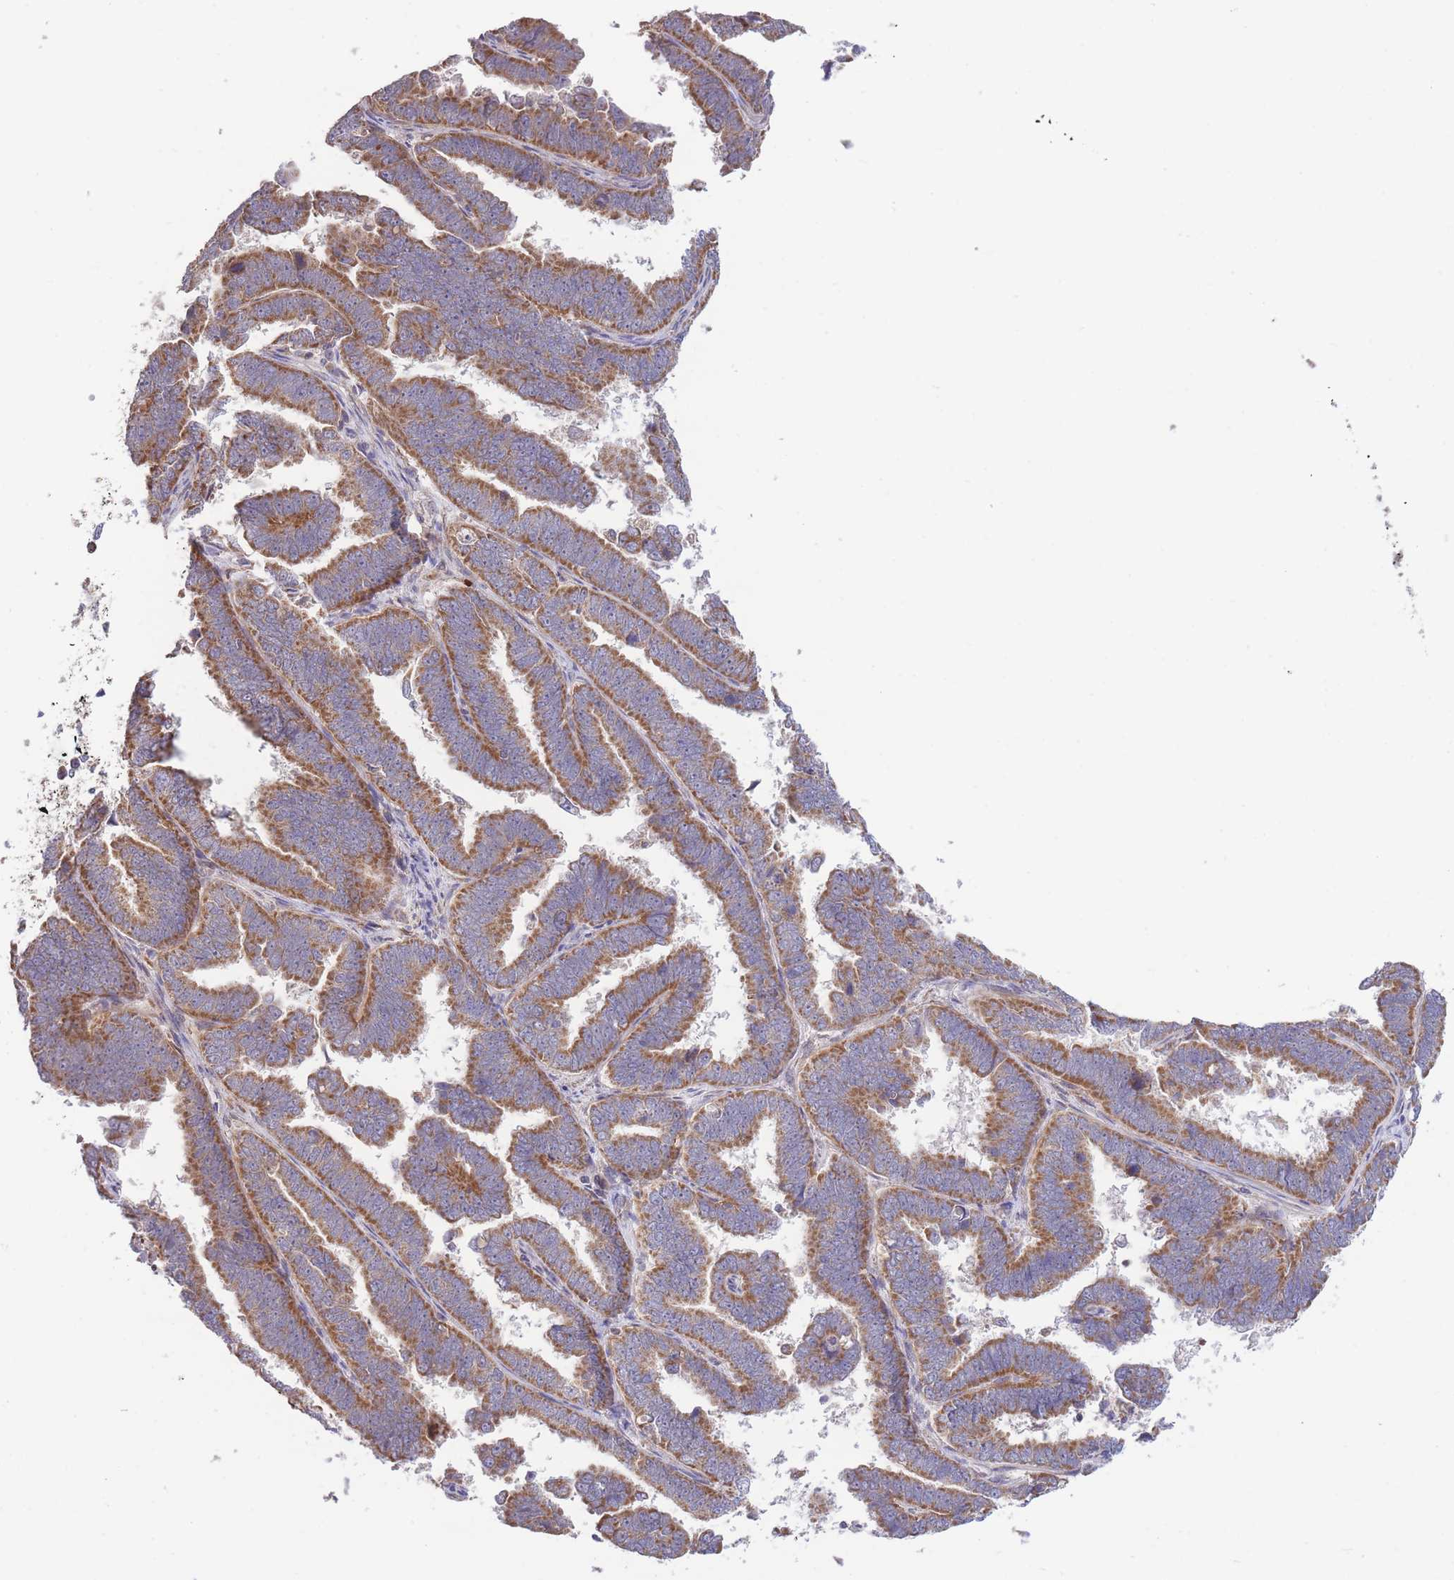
{"staining": {"intensity": "moderate", "quantity": ">75%", "location": "cytoplasmic/membranous"}, "tissue": "endometrial cancer", "cell_type": "Tumor cells", "image_type": "cancer", "snomed": [{"axis": "morphology", "description": "Adenocarcinoma, NOS"}, {"axis": "topography", "description": "Endometrium"}], "caption": "Protein staining shows moderate cytoplasmic/membranous staining in approximately >75% of tumor cells in adenocarcinoma (endometrial). (DAB (3,3'-diaminobenzidine) = brown stain, brightfield microscopy at high magnification).", "gene": "ATP13A2", "patient": {"sex": "female", "age": 75}}